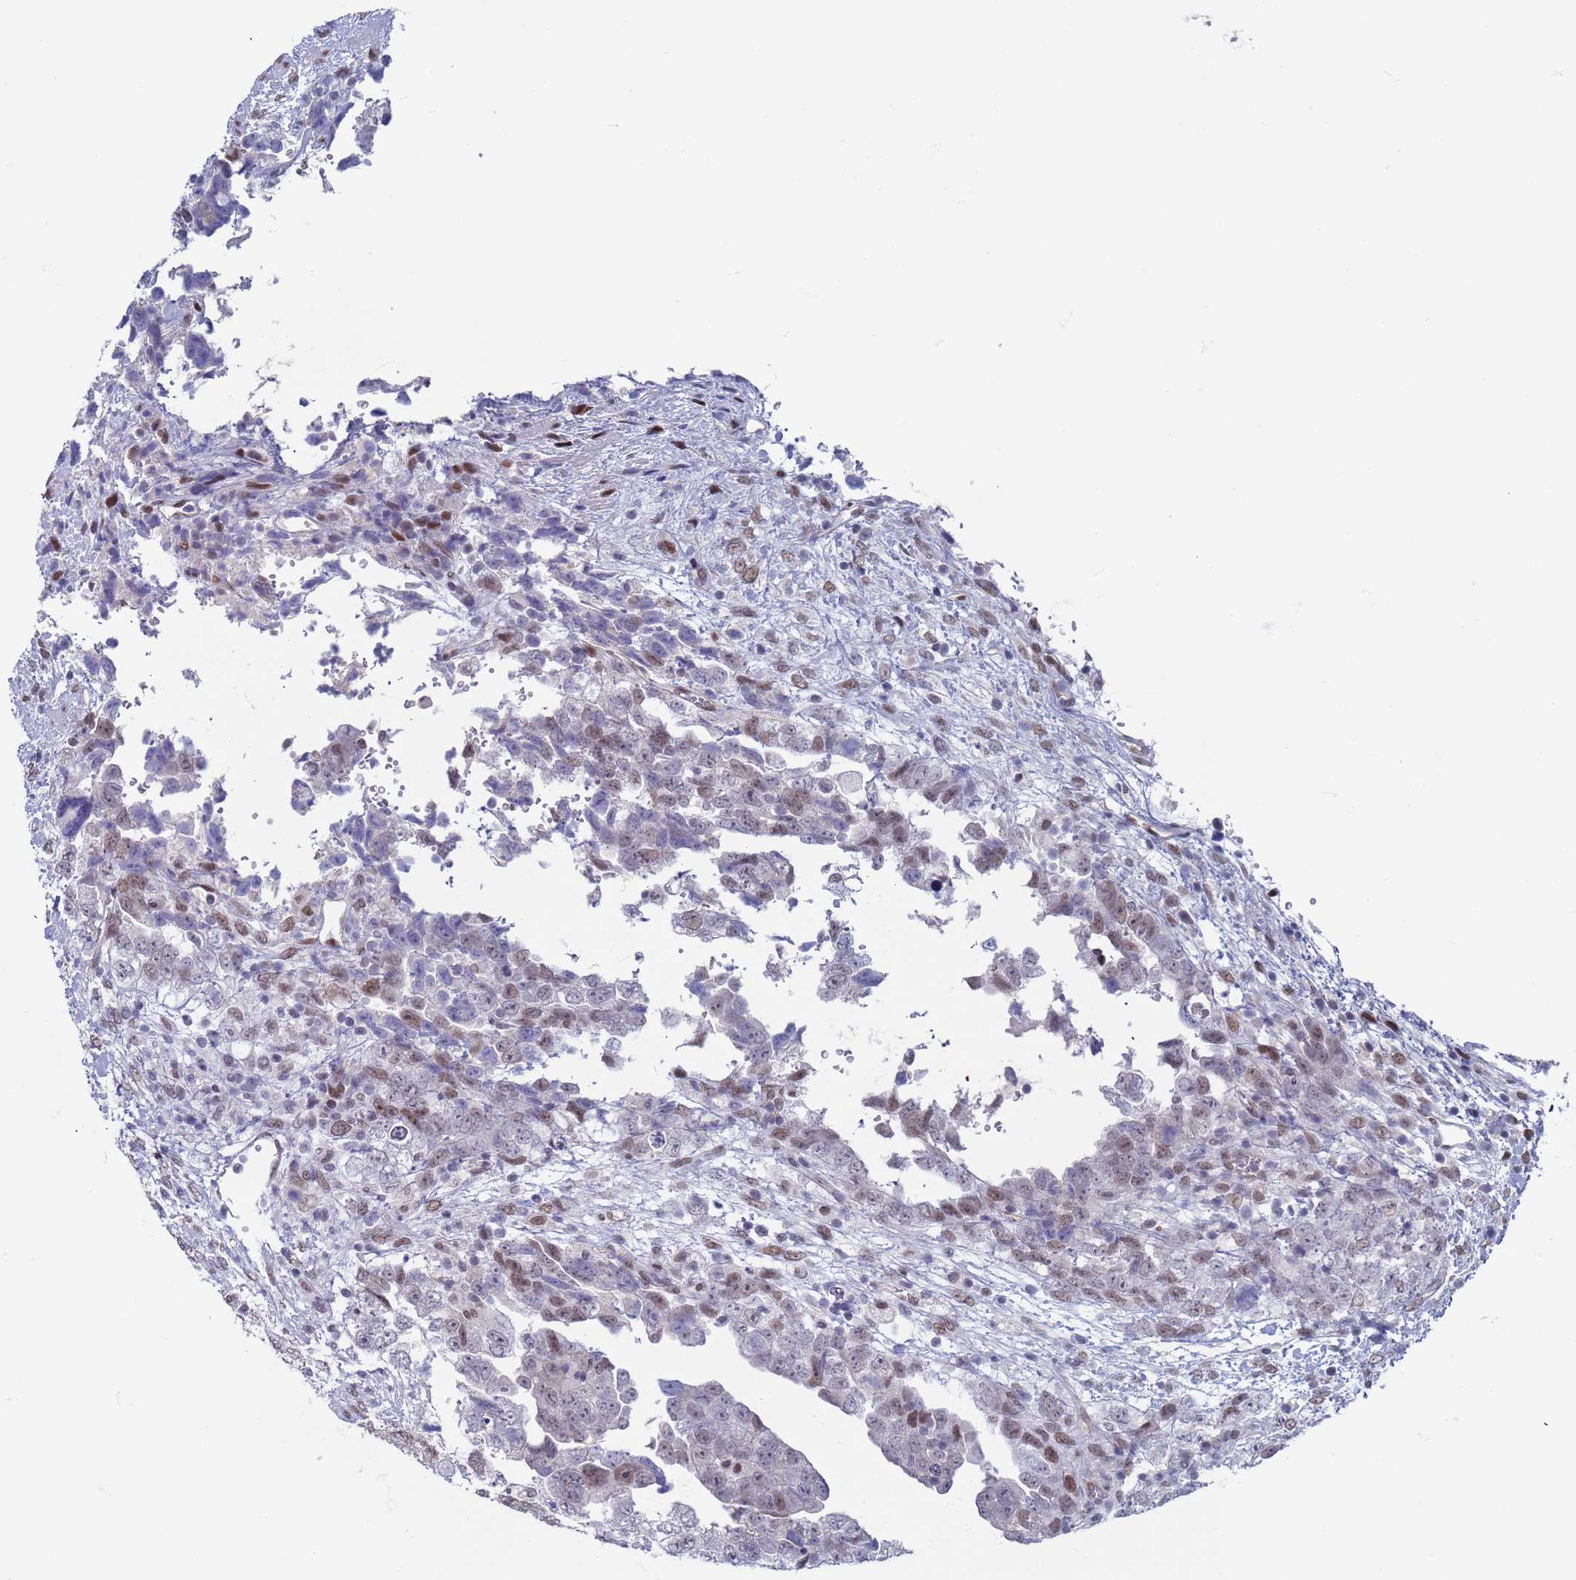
{"staining": {"intensity": "weak", "quantity": "25%-75%", "location": "nuclear"}, "tissue": "testis cancer", "cell_type": "Tumor cells", "image_type": "cancer", "snomed": [{"axis": "morphology", "description": "Carcinoma, Embryonal, NOS"}, {"axis": "topography", "description": "Testis"}], "caption": "High-magnification brightfield microscopy of embryonal carcinoma (testis) stained with DAB (3,3'-diaminobenzidine) (brown) and counterstained with hematoxylin (blue). tumor cells exhibit weak nuclear positivity is identified in about25%-75% of cells.", "gene": "SAE1", "patient": {"sex": "male", "age": 37}}